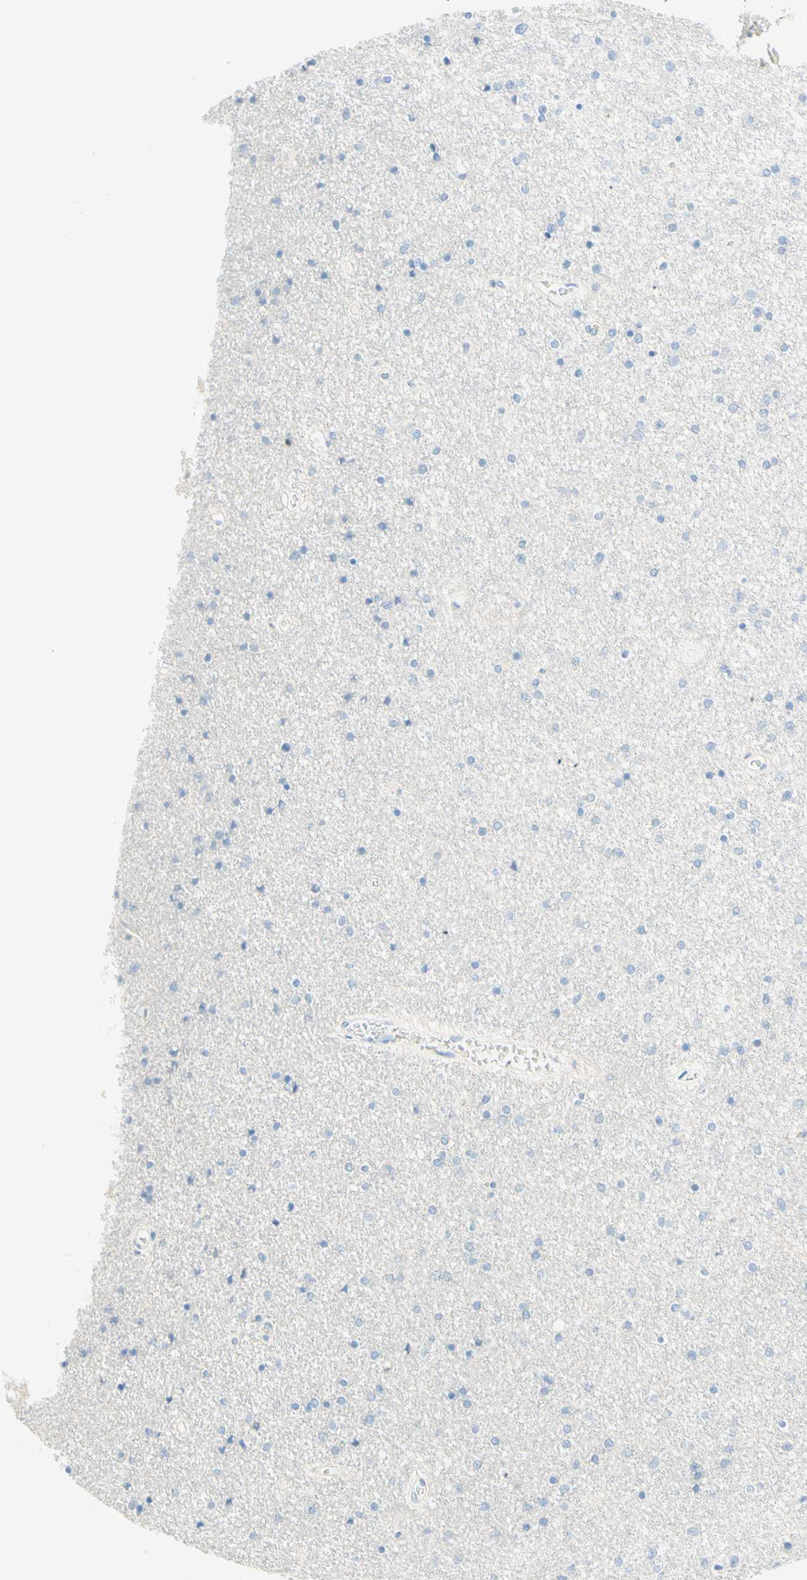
{"staining": {"intensity": "negative", "quantity": "none", "location": "none"}, "tissue": "caudate", "cell_type": "Glial cells", "image_type": "normal", "snomed": [{"axis": "morphology", "description": "Normal tissue, NOS"}, {"axis": "topography", "description": "Lateral ventricle wall"}], "caption": "High power microscopy histopathology image of an immunohistochemistry (IHC) micrograph of normal caudate, revealing no significant staining in glial cells. The staining is performed using DAB (3,3'-diaminobenzidine) brown chromogen with nuclei counter-stained in using hematoxylin.", "gene": "TMEM132D", "patient": {"sex": "female", "age": 54}}